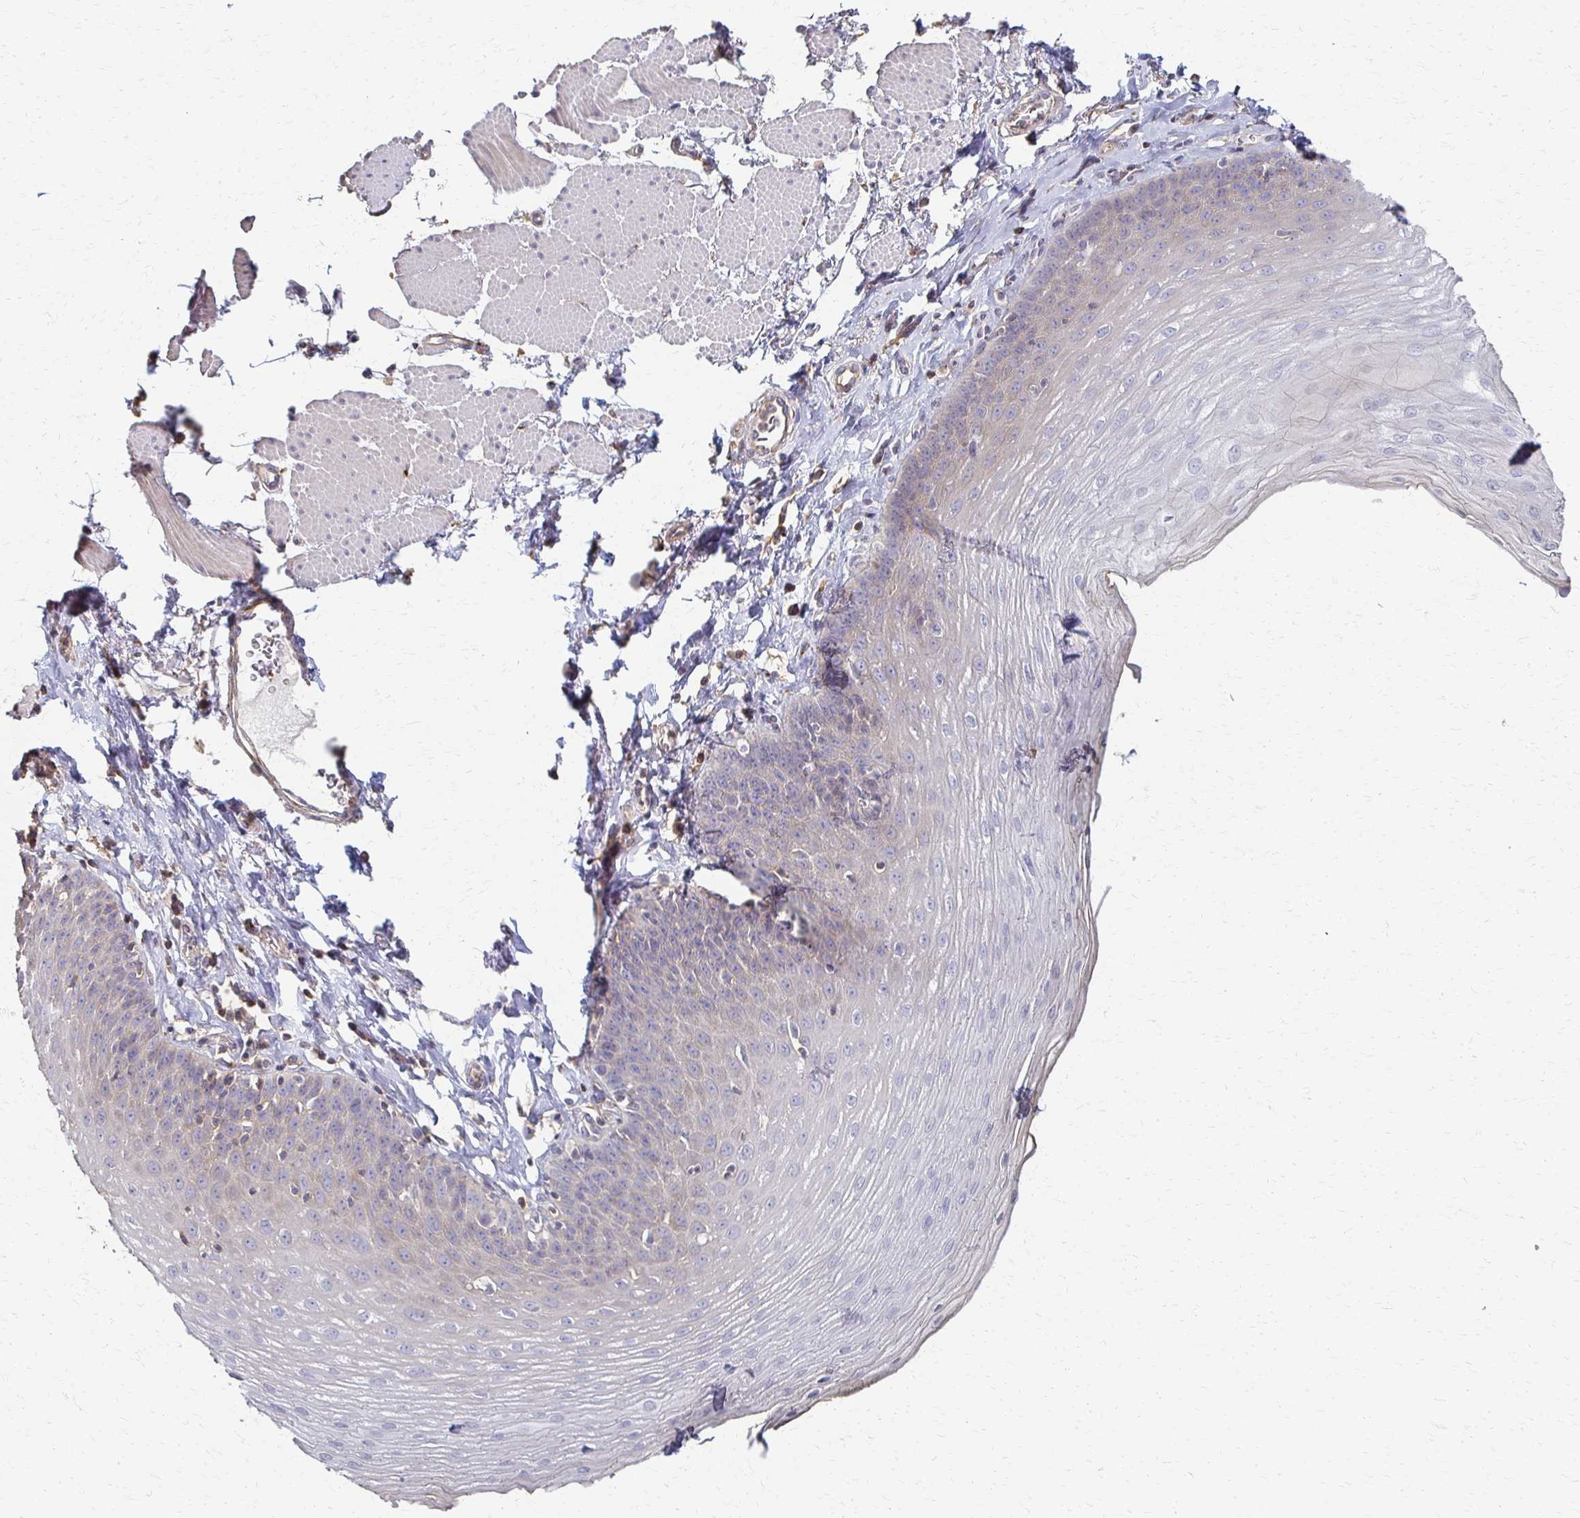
{"staining": {"intensity": "negative", "quantity": "none", "location": "none"}, "tissue": "esophagus", "cell_type": "Squamous epithelial cells", "image_type": "normal", "snomed": [{"axis": "morphology", "description": "Normal tissue, NOS"}, {"axis": "topography", "description": "Esophagus"}], "caption": "IHC histopathology image of unremarkable human esophagus stained for a protein (brown), which exhibits no staining in squamous epithelial cells.", "gene": "C1QTNF7", "patient": {"sex": "female", "age": 81}}